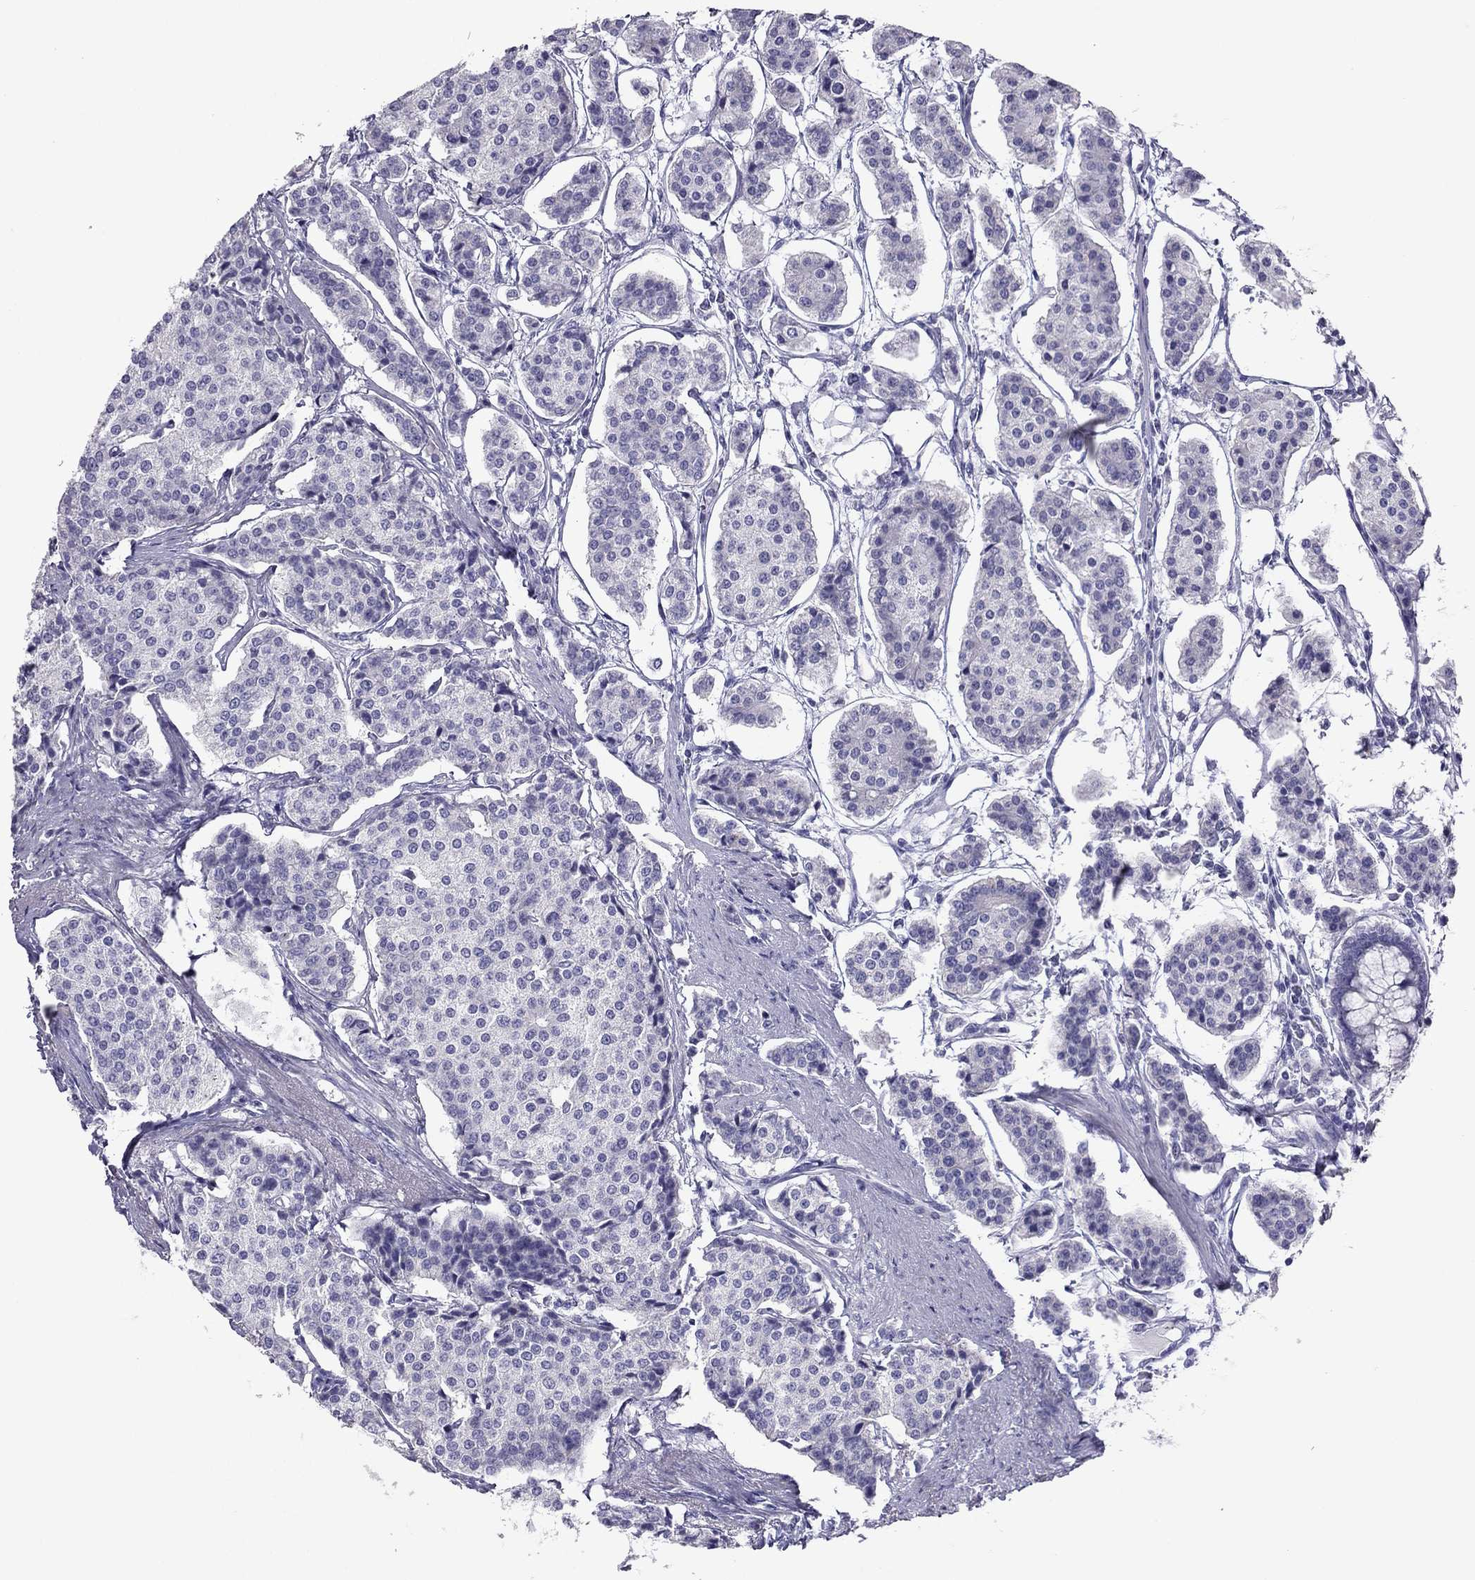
{"staining": {"intensity": "negative", "quantity": "none", "location": "none"}, "tissue": "carcinoid", "cell_type": "Tumor cells", "image_type": "cancer", "snomed": [{"axis": "morphology", "description": "Carcinoid, malignant, NOS"}, {"axis": "topography", "description": "Small intestine"}], "caption": "Immunohistochemistry histopathology image of neoplastic tissue: human carcinoid (malignant) stained with DAB reveals no significant protein staining in tumor cells.", "gene": "MAEL", "patient": {"sex": "female", "age": 65}}